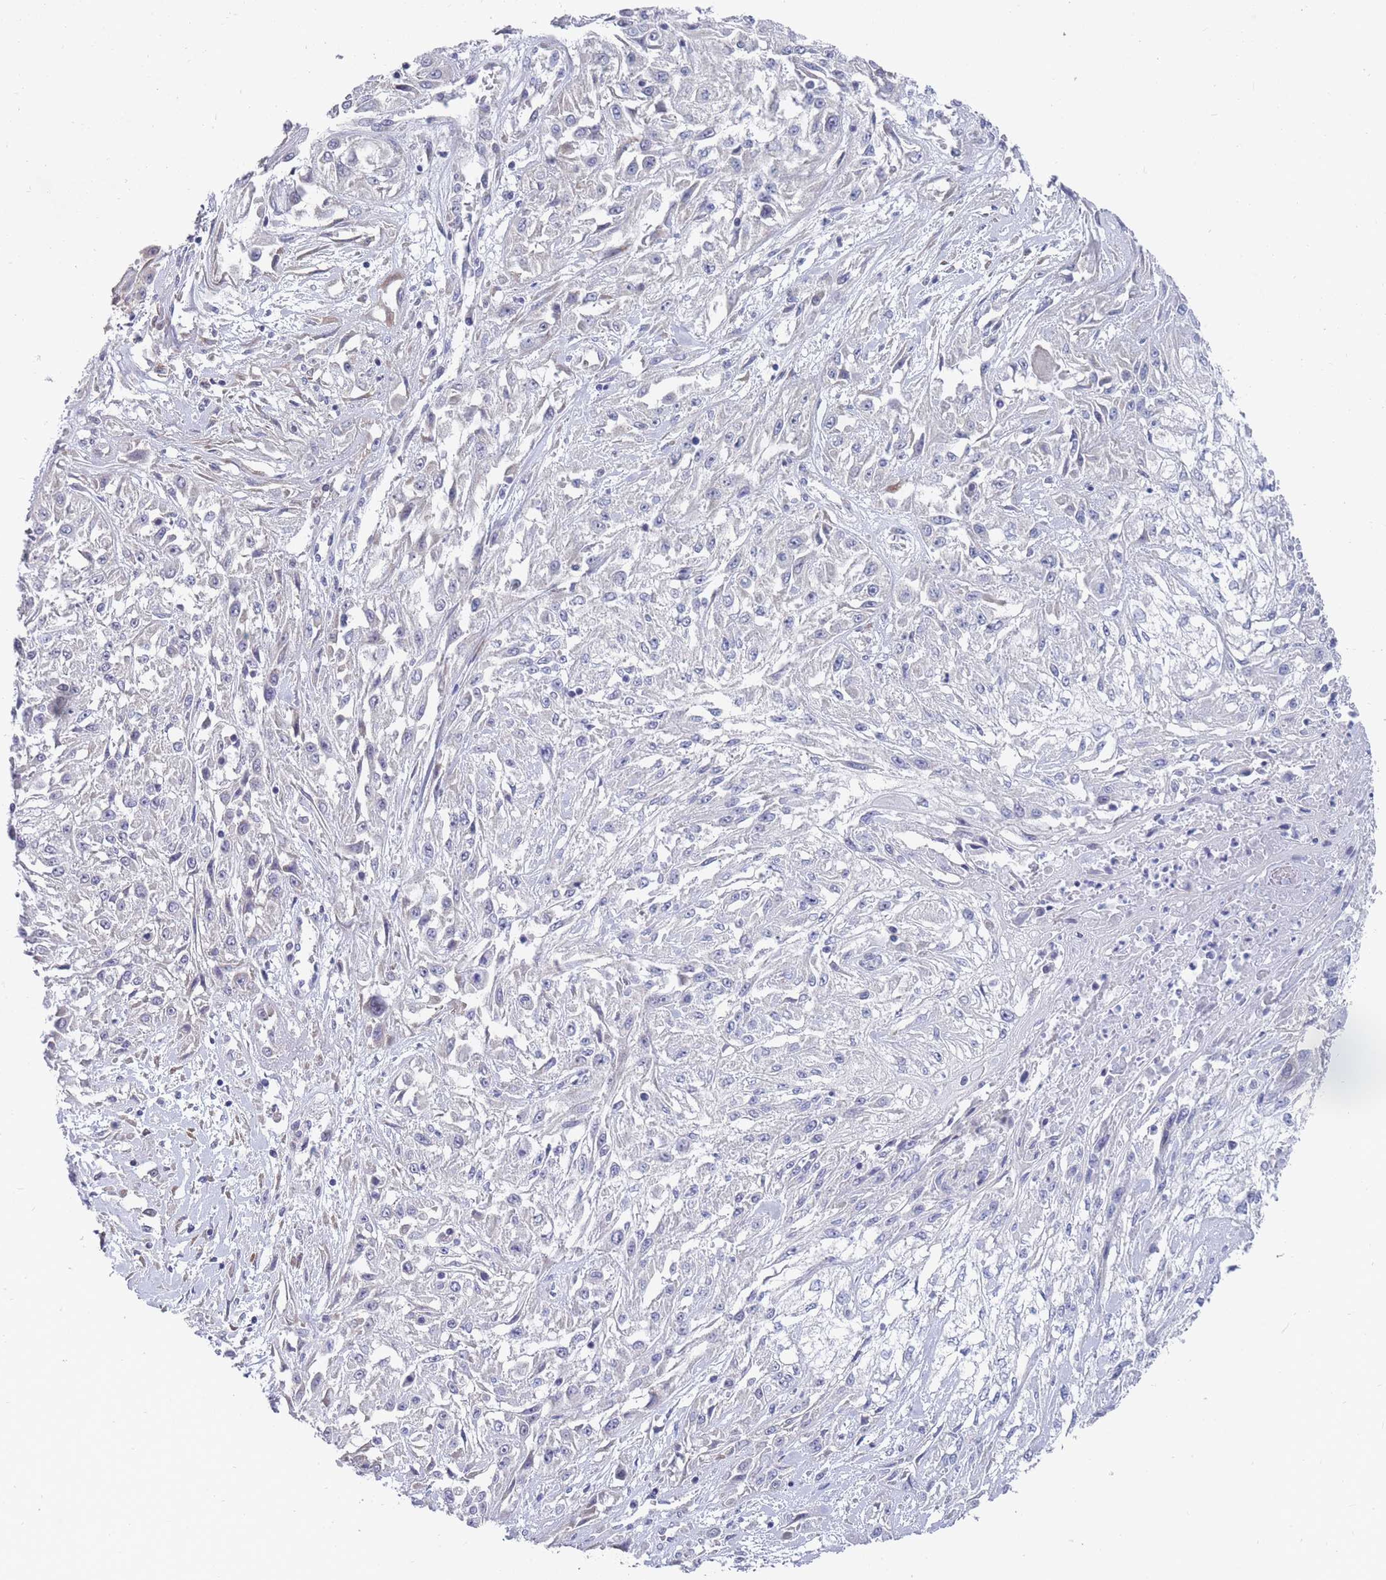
{"staining": {"intensity": "negative", "quantity": "none", "location": "none"}, "tissue": "skin cancer", "cell_type": "Tumor cells", "image_type": "cancer", "snomed": [{"axis": "morphology", "description": "Squamous cell carcinoma, NOS"}, {"axis": "morphology", "description": "Squamous cell carcinoma, metastatic, NOS"}, {"axis": "topography", "description": "Skin"}, {"axis": "topography", "description": "Lymph node"}], "caption": "Immunohistochemical staining of skin metastatic squamous cell carcinoma exhibits no significant expression in tumor cells.", "gene": "PIGU", "patient": {"sex": "male", "age": 75}}